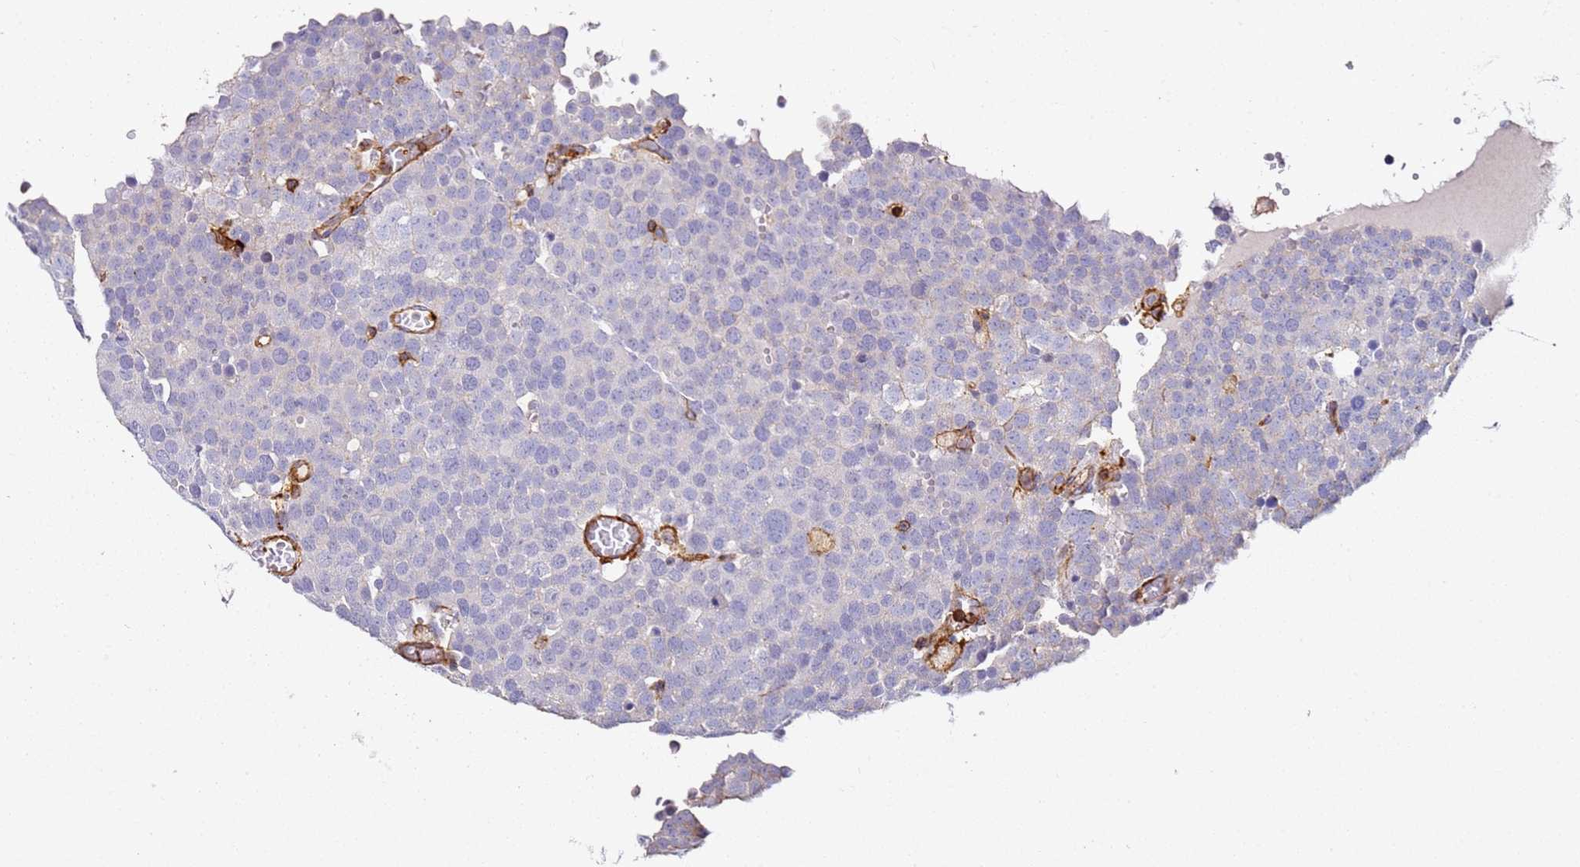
{"staining": {"intensity": "negative", "quantity": "none", "location": "none"}, "tissue": "testis cancer", "cell_type": "Tumor cells", "image_type": "cancer", "snomed": [{"axis": "morphology", "description": "Normal tissue, NOS"}, {"axis": "morphology", "description": "Seminoma, NOS"}, {"axis": "topography", "description": "Testis"}], "caption": "Immunohistochemistry micrograph of neoplastic tissue: human testis cancer (seminoma) stained with DAB (3,3'-diaminobenzidine) exhibits no significant protein expression in tumor cells.", "gene": "ZNF671", "patient": {"sex": "male", "age": 71}}